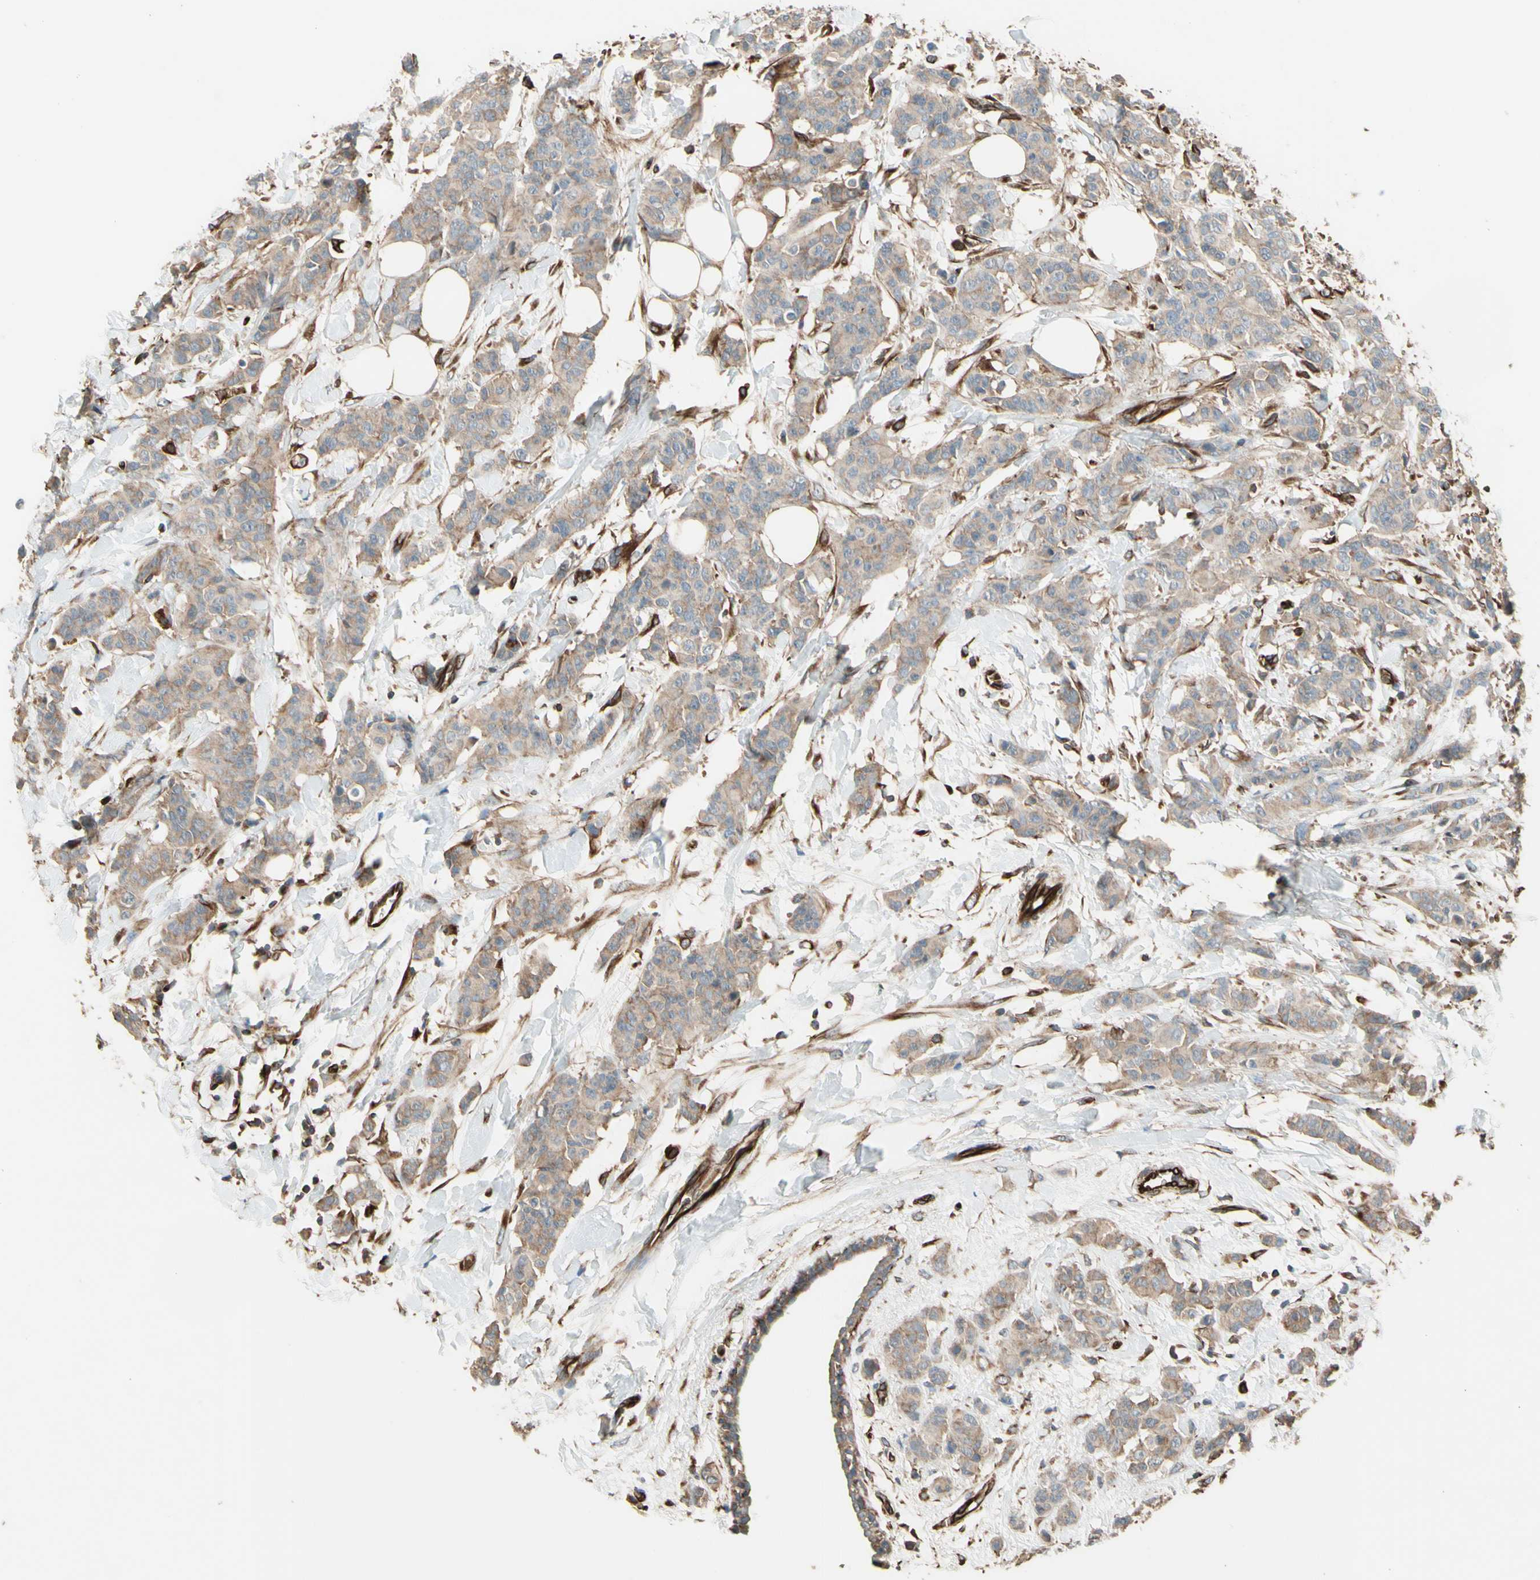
{"staining": {"intensity": "weak", "quantity": ">75%", "location": "cytoplasmic/membranous"}, "tissue": "breast cancer", "cell_type": "Tumor cells", "image_type": "cancer", "snomed": [{"axis": "morphology", "description": "Normal tissue, NOS"}, {"axis": "morphology", "description": "Duct carcinoma"}, {"axis": "topography", "description": "Breast"}], "caption": "Immunohistochemistry photomicrograph of human infiltrating ductal carcinoma (breast) stained for a protein (brown), which exhibits low levels of weak cytoplasmic/membranous positivity in about >75% of tumor cells.", "gene": "TRAF2", "patient": {"sex": "female", "age": 40}}